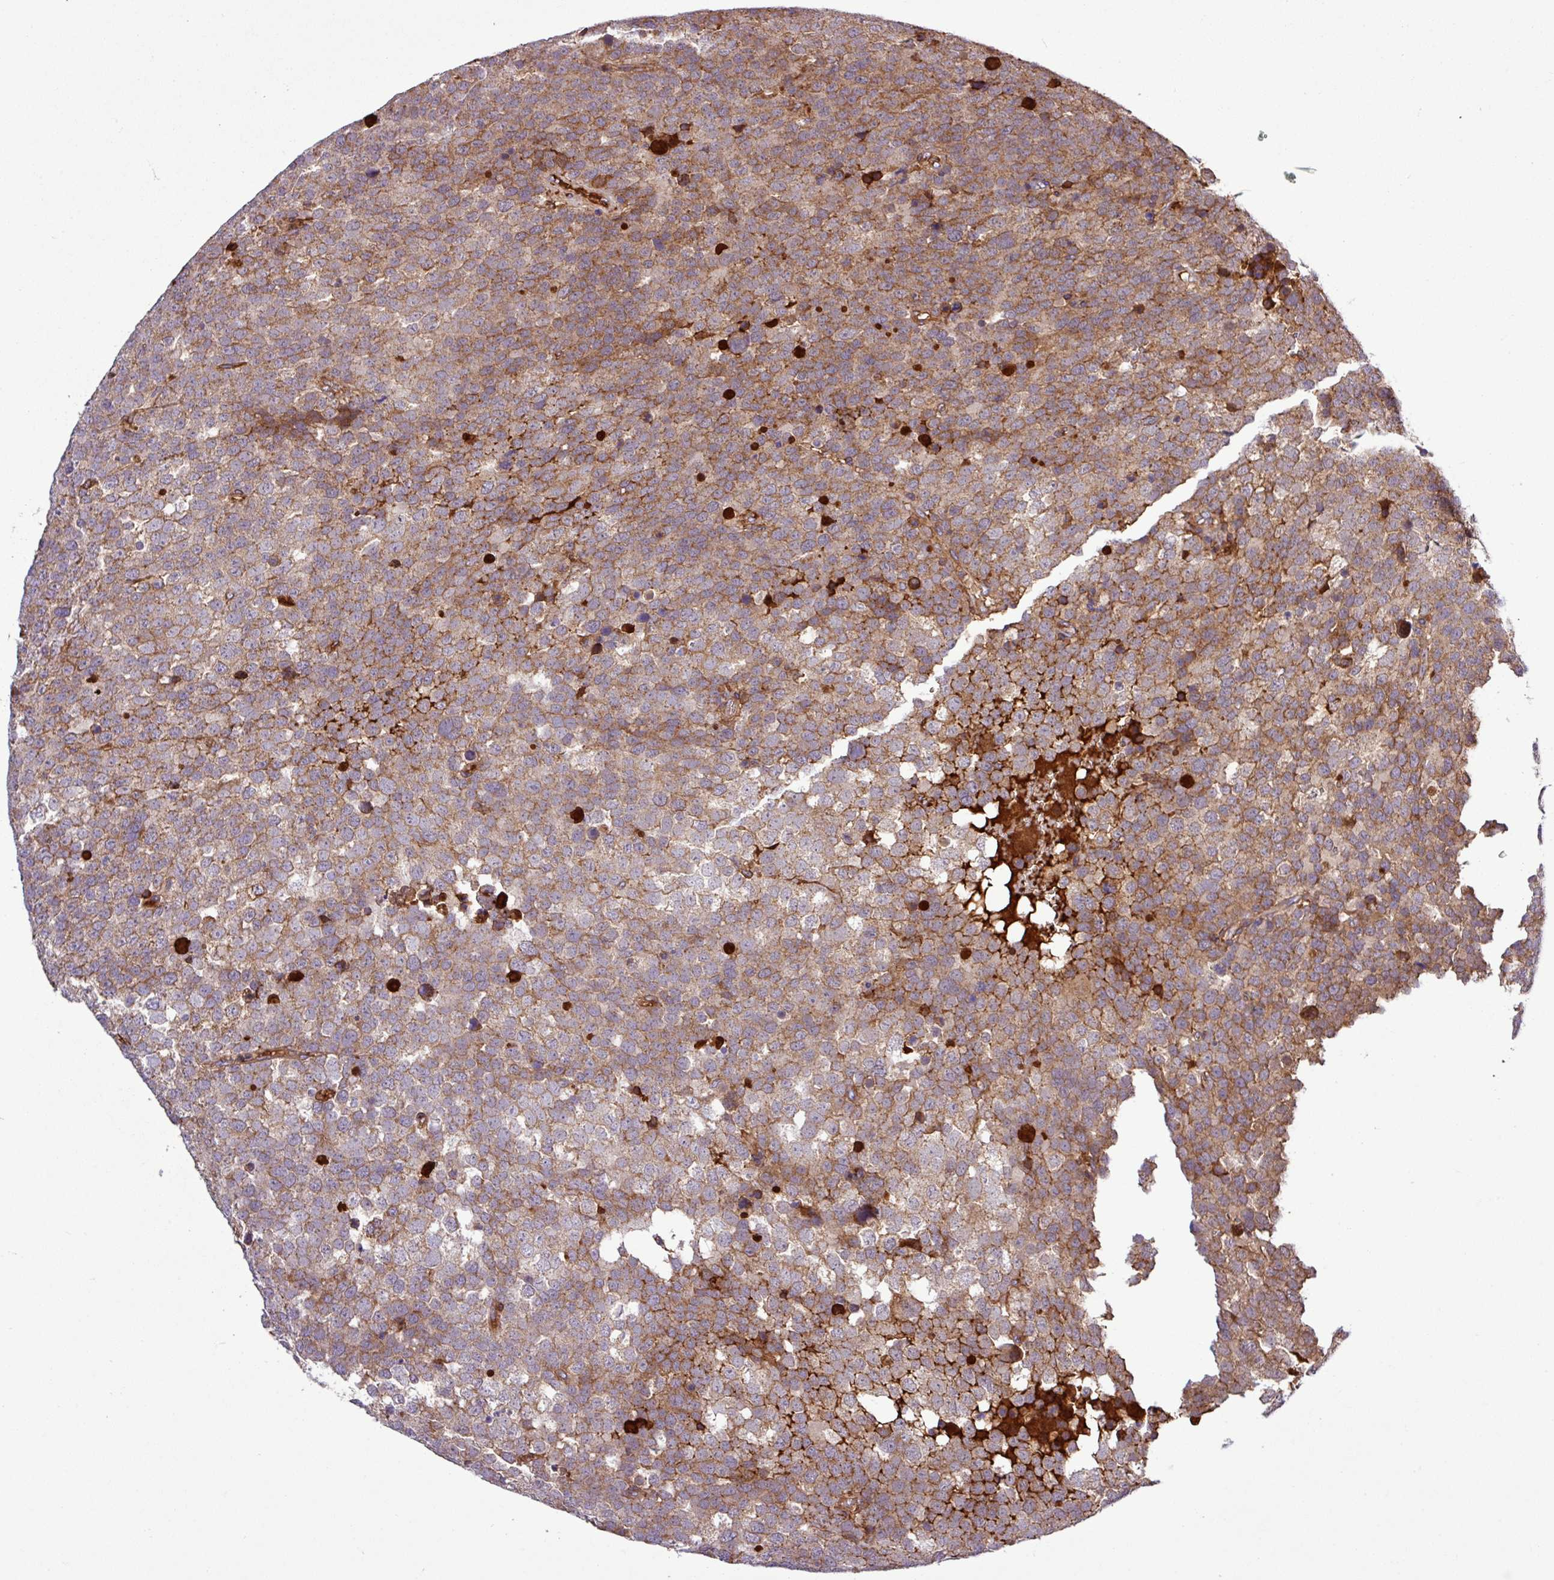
{"staining": {"intensity": "moderate", "quantity": ">75%", "location": "cytoplasmic/membranous"}, "tissue": "testis cancer", "cell_type": "Tumor cells", "image_type": "cancer", "snomed": [{"axis": "morphology", "description": "Seminoma, NOS"}, {"axis": "topography", "description": "Testis"}], "caption": "Human seminoma (testis) stained for a protein (brown) exhibits moderate cytoplasmic/membranous positive staining in approximately >75% of tumor cells.", "gene": "CWH43", "patient": {"sex": "male", "age": 71}}